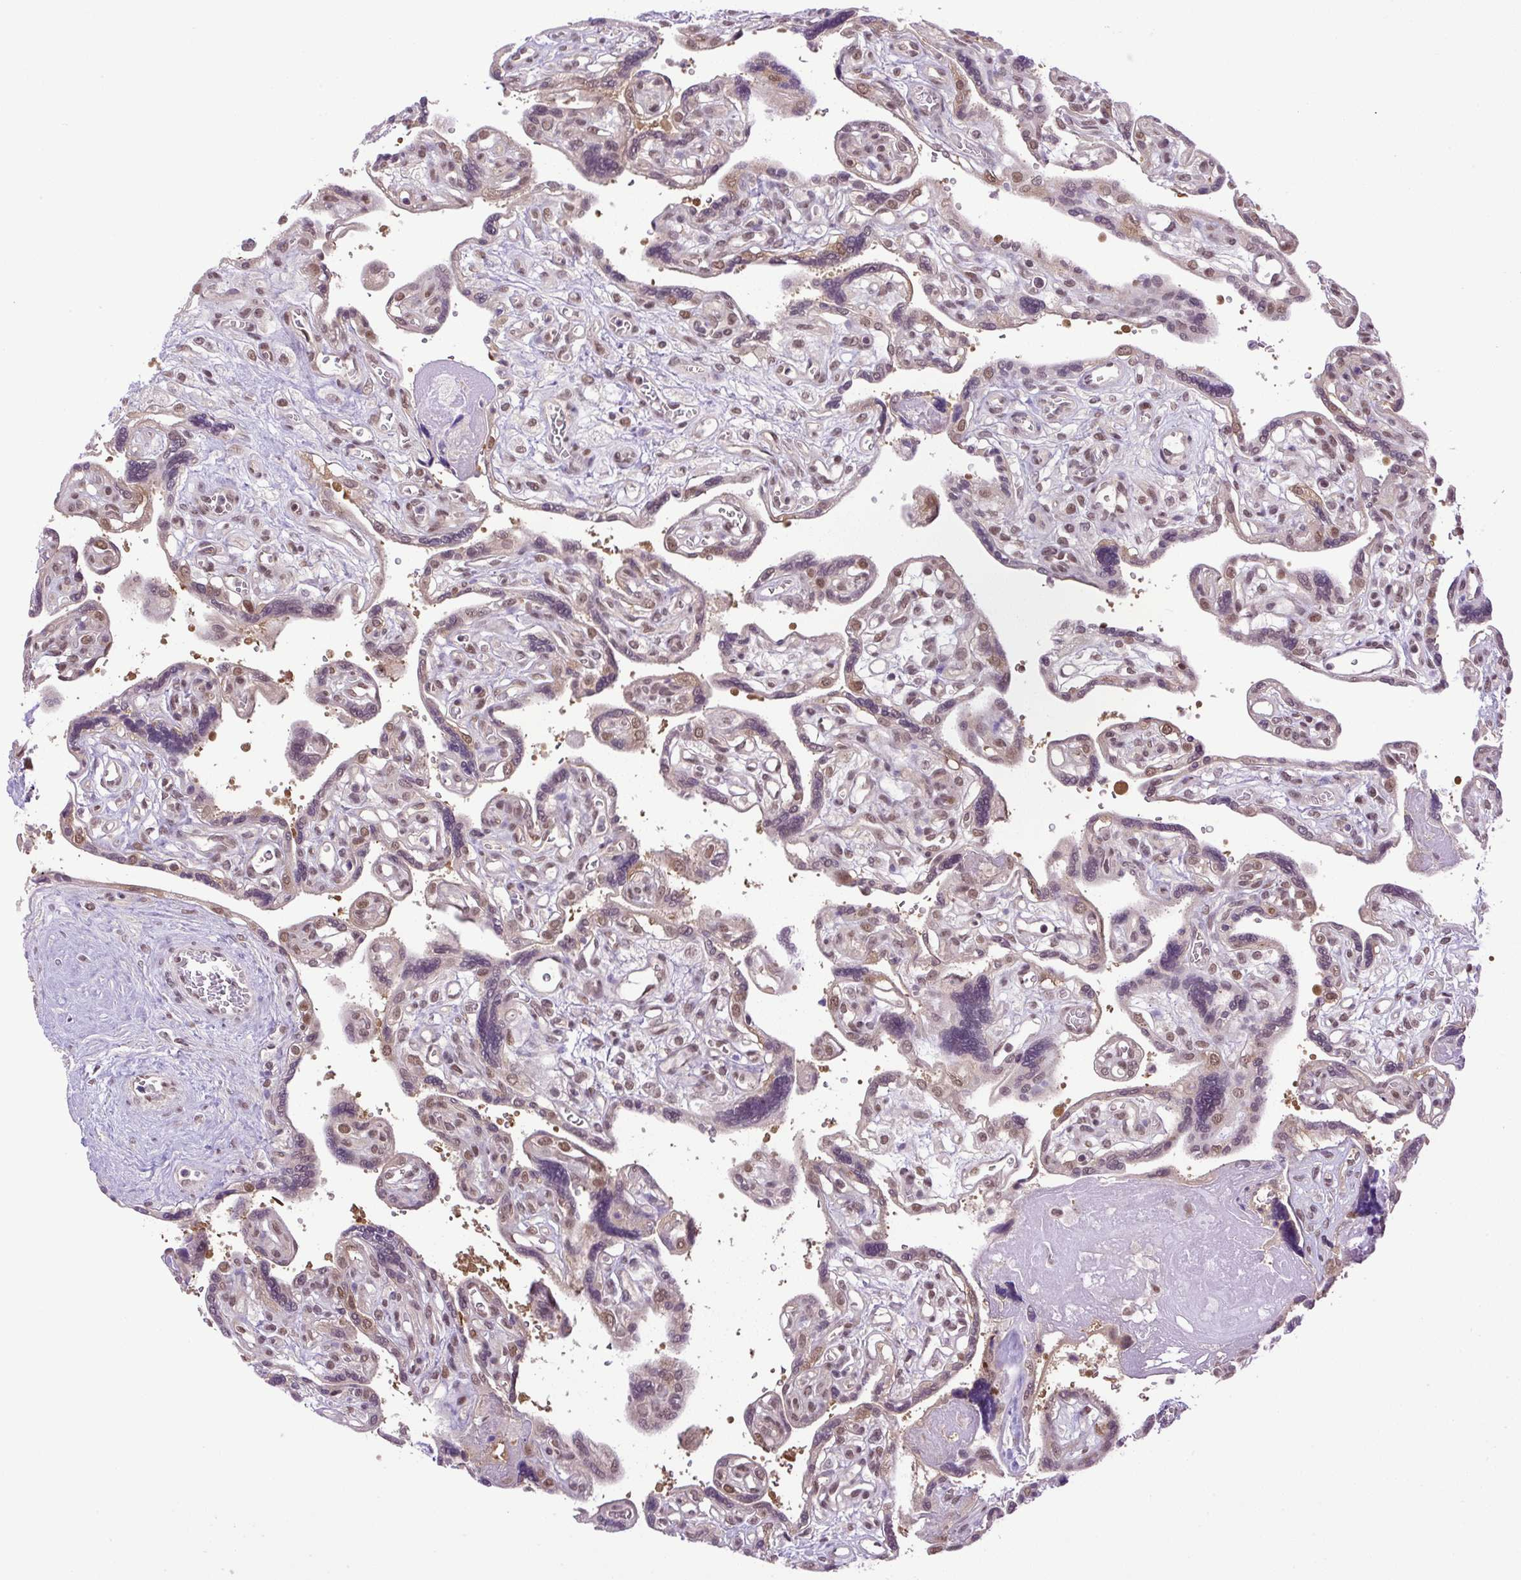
{"staining": {"intensity": "negative", "quantity": "none", "location": "none"}, "tissue": "placenta", "cell_type": "Decidual cells", "image_type": "normal", "snomed": [{"axis": "morphology", "description": "Normal tissue, NOS"}, {"axis": "topography", "description": "Placenta"}], "caption": "An immunohistochemistry (IHC) image of benign placenta is shown. There is no staining in decidual cells of placenta. (DAB immunohistochemistry visualized using brightfield microscopy, high magnification).", "gene": "SGTA", "patient": {"sex": "female", "age": 39}}